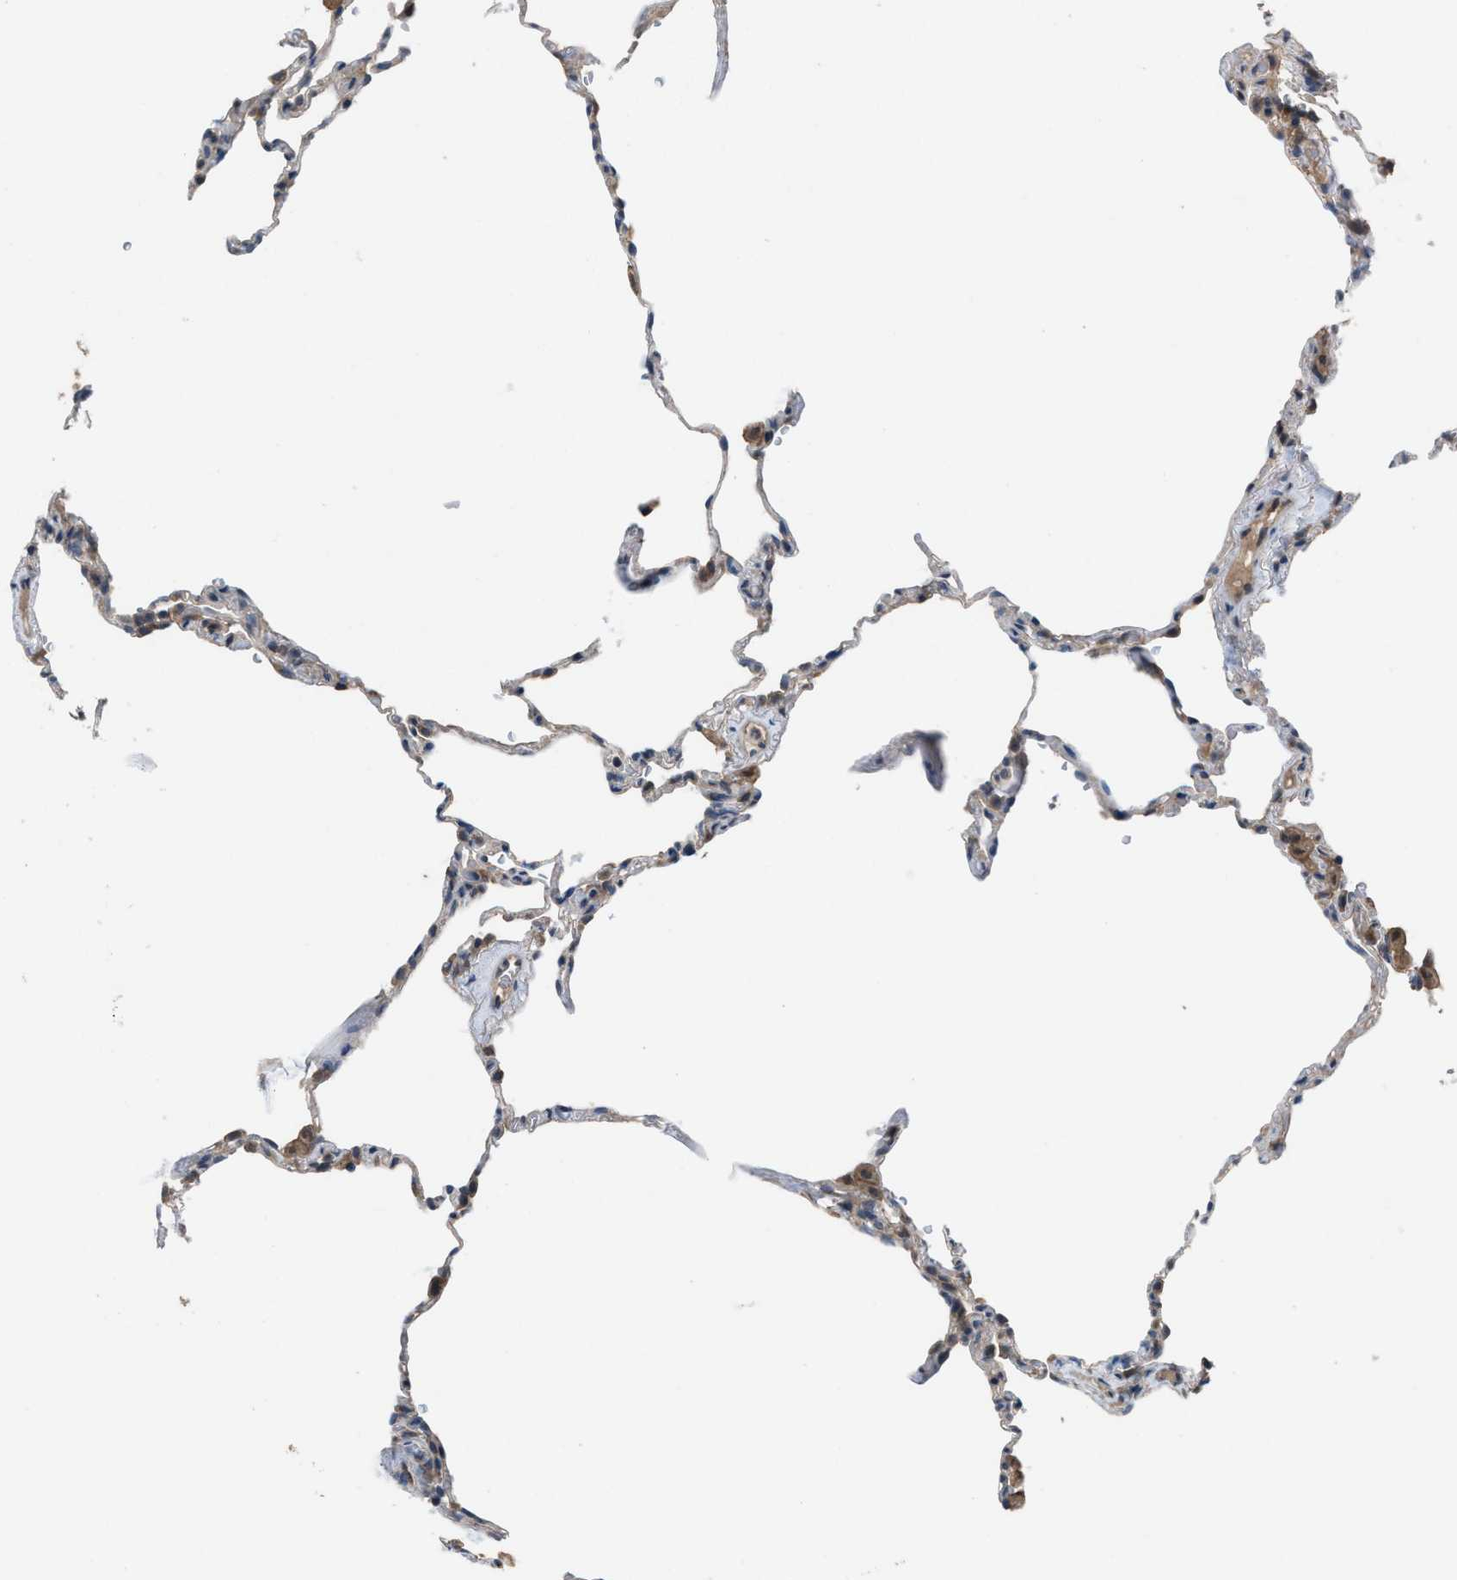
{"staining": {"intensity": "negative", "quantity": "none", "location": "none"}, "tissue": "lung", "cell_type": "Alveolar cells", "image_type": "normal", "snomed": [{"axis": "morphology", "description": "Normal tissue, NOS"}, {"axis": "topography", "description": "Lung"}], "caption": "An immunohistochemistry histopathology image of benign lung is shown. There is no staining in alveolar cells of lung. Nuclei are stained in blue.", "gene": "PLAA", "patient": {"sex": "male", "age": 59}}